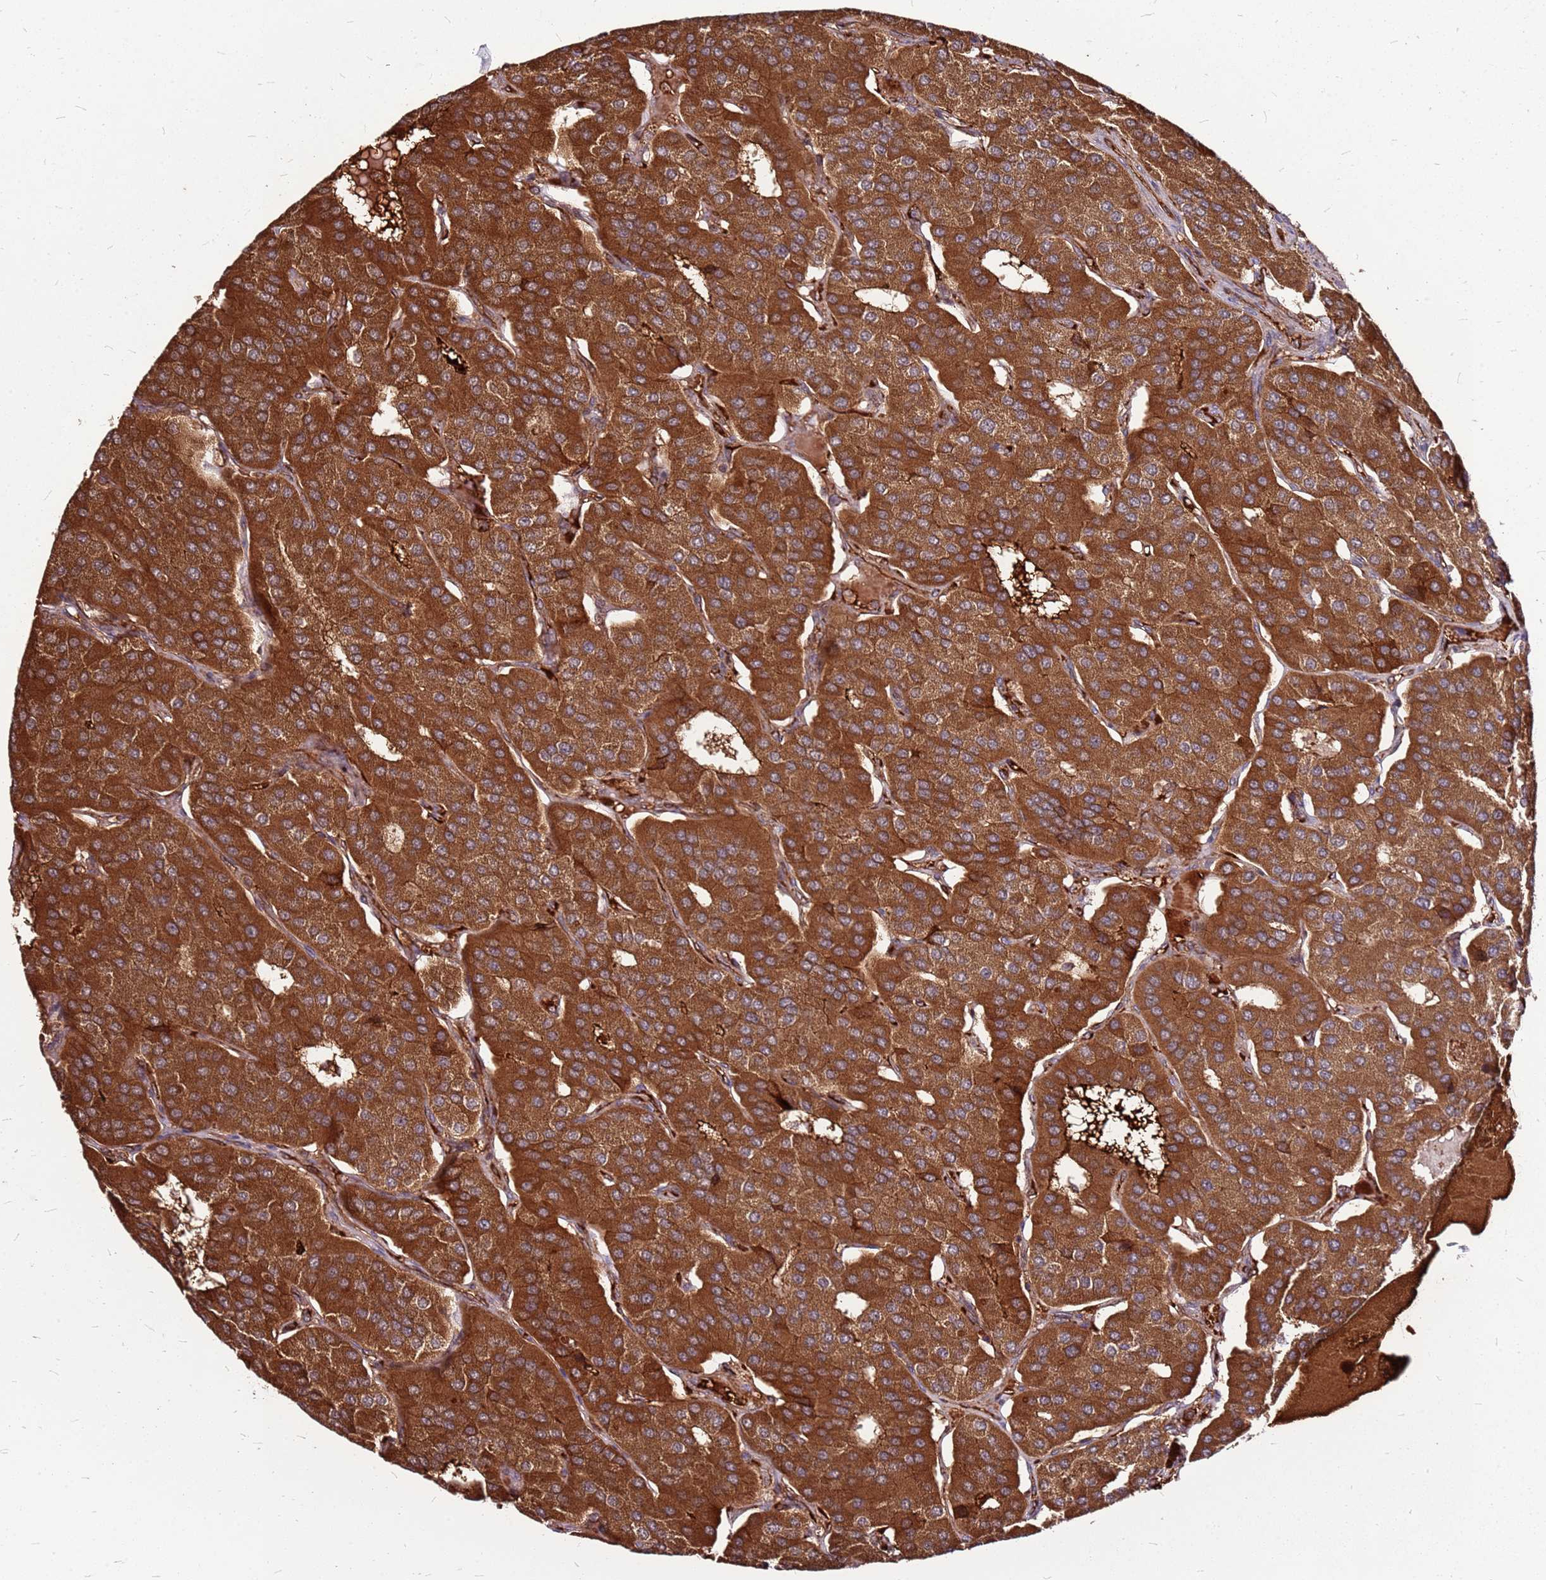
{"staining": {"intensity": "strong", "quantity": ">75%", "location": "cytoplasmic/membranous"}, "tissue": "parathyroid gland", "cell_type": "Glandular cells", "image_type": "normal", "snomed": [{"axis": "morphology", "description": "Normal tissue, NOS"}, {"axis": "morphology", "description": "Adenoma, NOS"}, {"axis": "topography", "description": "Parathyroid gland"}], "caption": "The image displays immunohistochemical staining of normal parathyroid gland. There is strong cytoplasmic/membranous positivity is present in approximately >75% of glandular cells.", "gene": "LYPLAL1", "patient": {"sex": "female", "age": 86}}